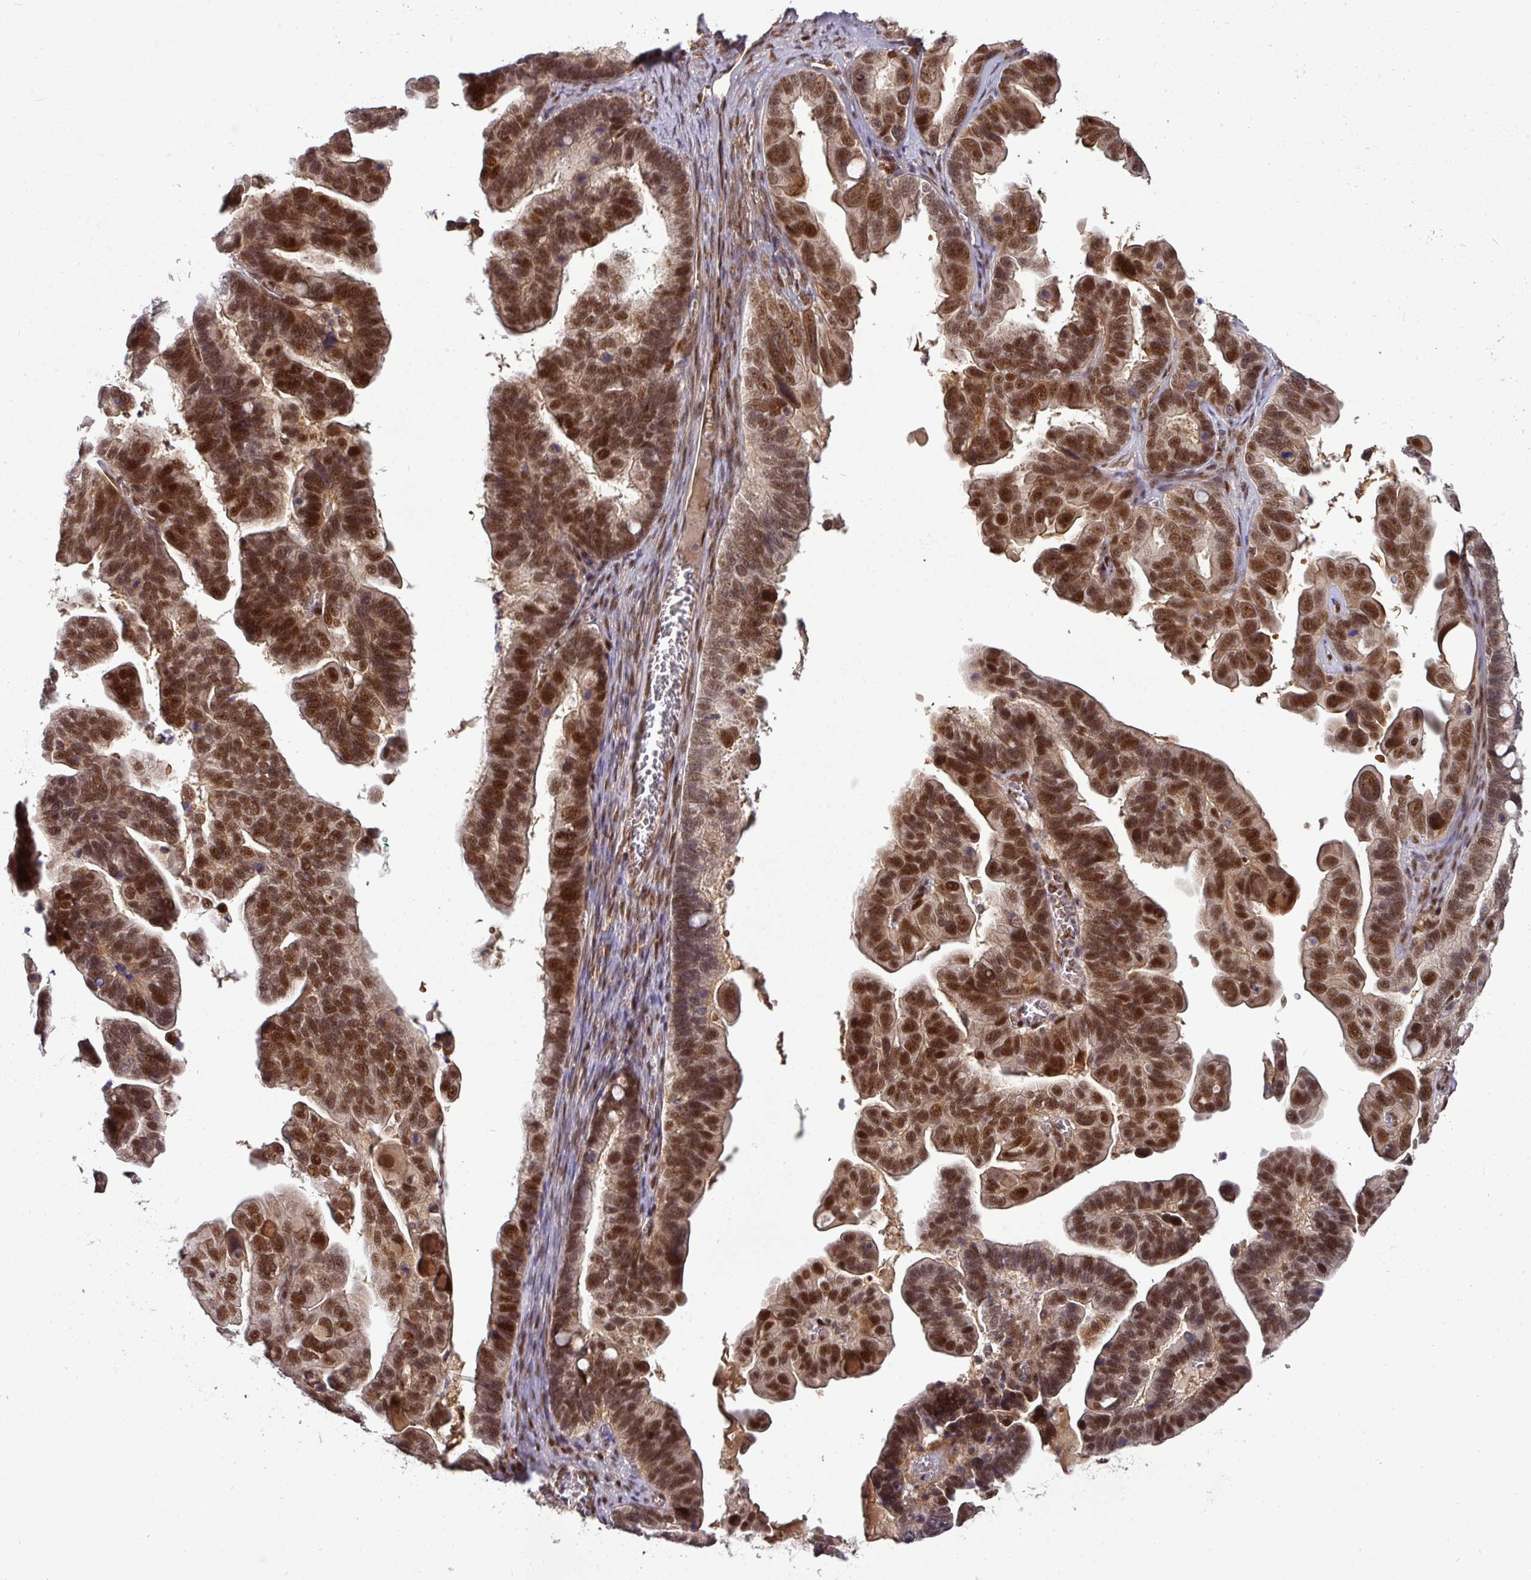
{"staining": {"intensity": "strong", "quantity": ">75%", "location": "nuclear"}, "tissue": "ovarian cancer", "cell_type": "Tumor cells", "image_type": "cancer", "snomed": [{"axis": "morphology", "description": "Cystadenocarcinoma, serous, NOS"}, {"axis": "topography", "description": "Ovary"}], "caption": "Tumor cells exhibit high levels of strong nuclear expression in about >75% of cells in serous cystadenocarcinoma (ovarian). The protein of interest is shown in brown color, while the nuclei are stained blue.", "gene": "CIC", "patient": {"sex": "female", "age": 56}}